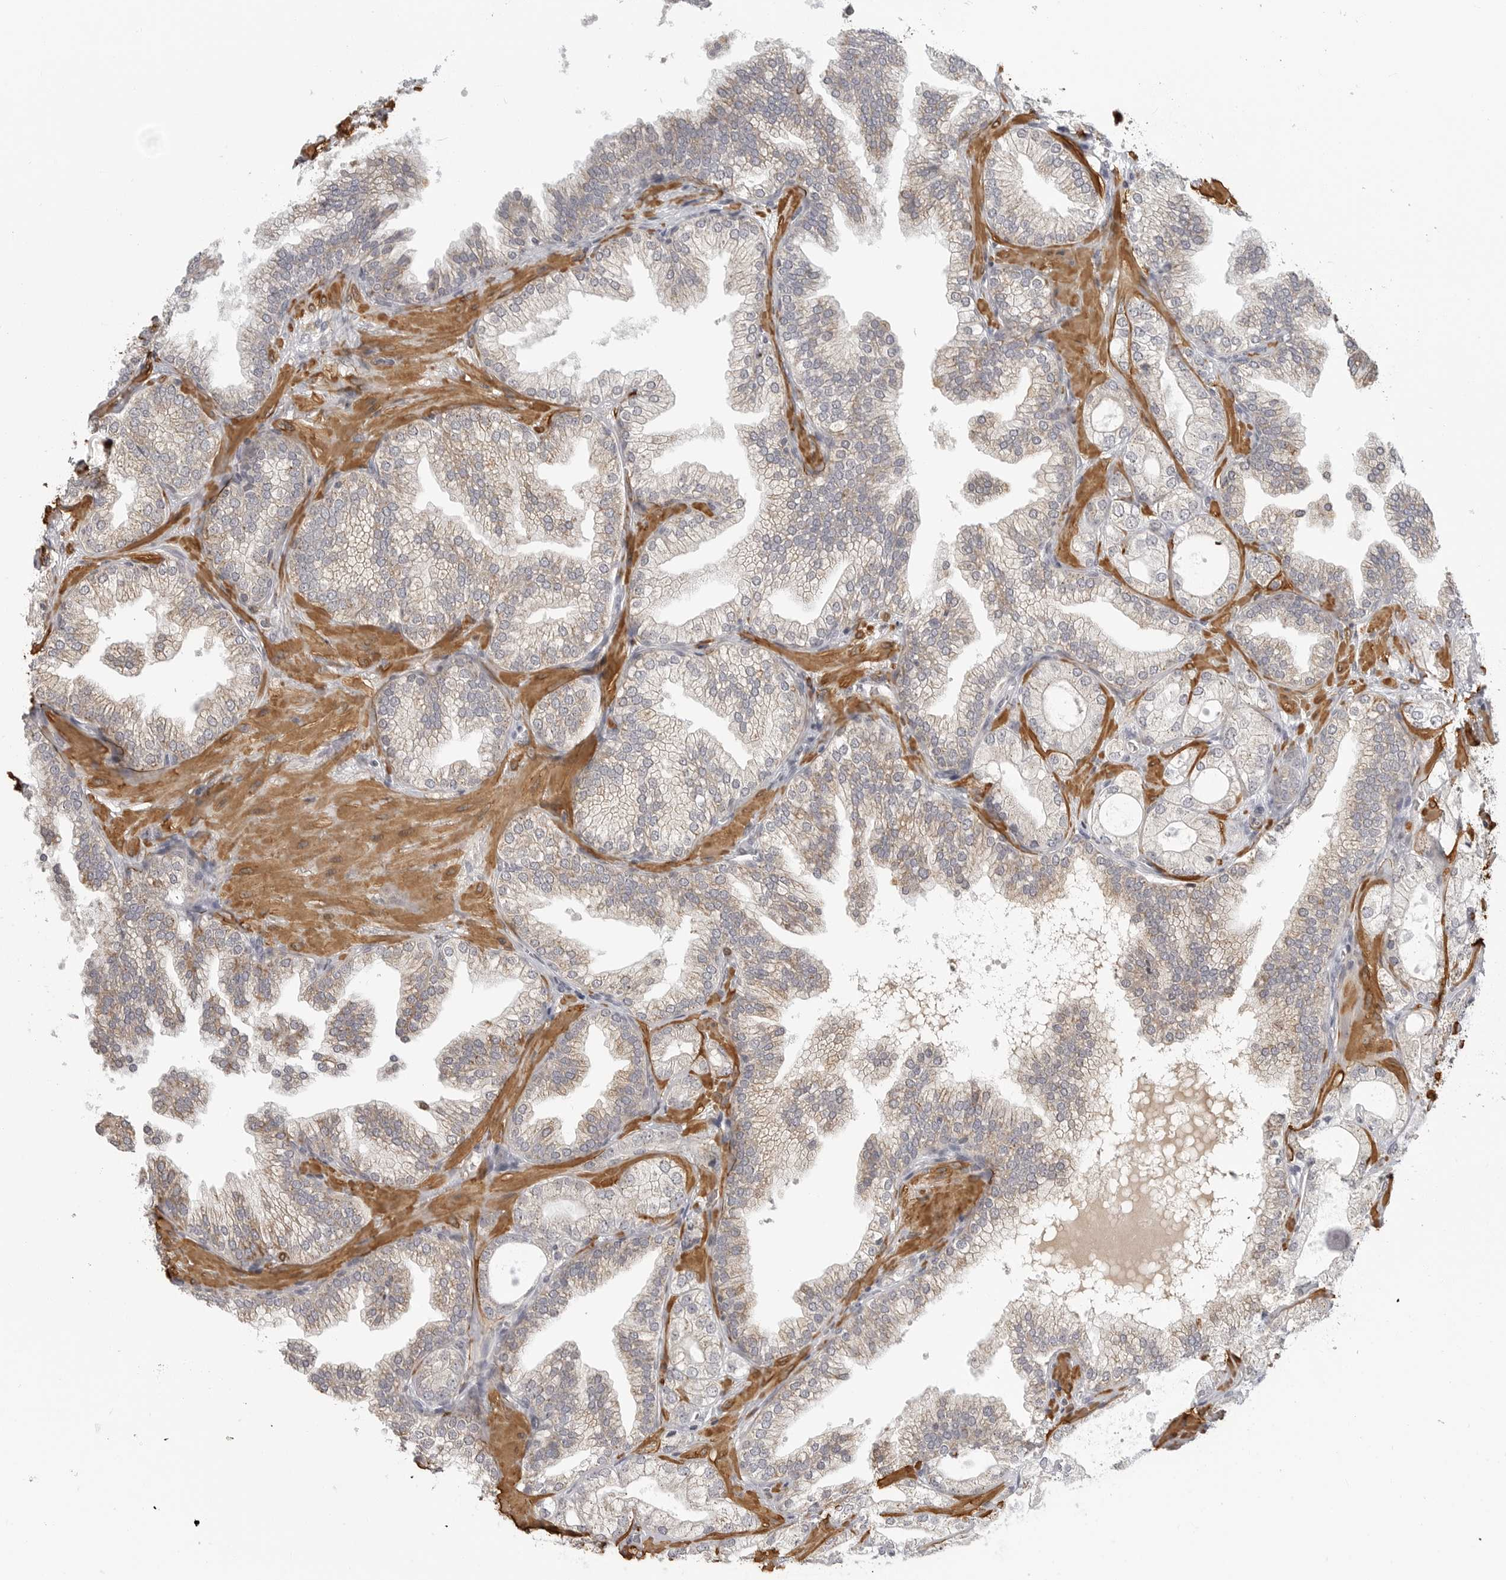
{"staining": {"intensity": "negative", "quantity": "none", "location": "none"}, "tissue": "prostate cancer", "cell_type": "Tumor cells", "image_type": "cancer", "snomed": [{"axis": "morphology", "description": "Adenocarcinoma, High grade"}, {"axis": "topography", "description": "Prostate"}], "caption": "There is no significant positivity in tumor cells of high-grade adenocarcinoma (prostate).", "gene": "MAP7D1", "patient": {"sex": "male", "age": 58}}